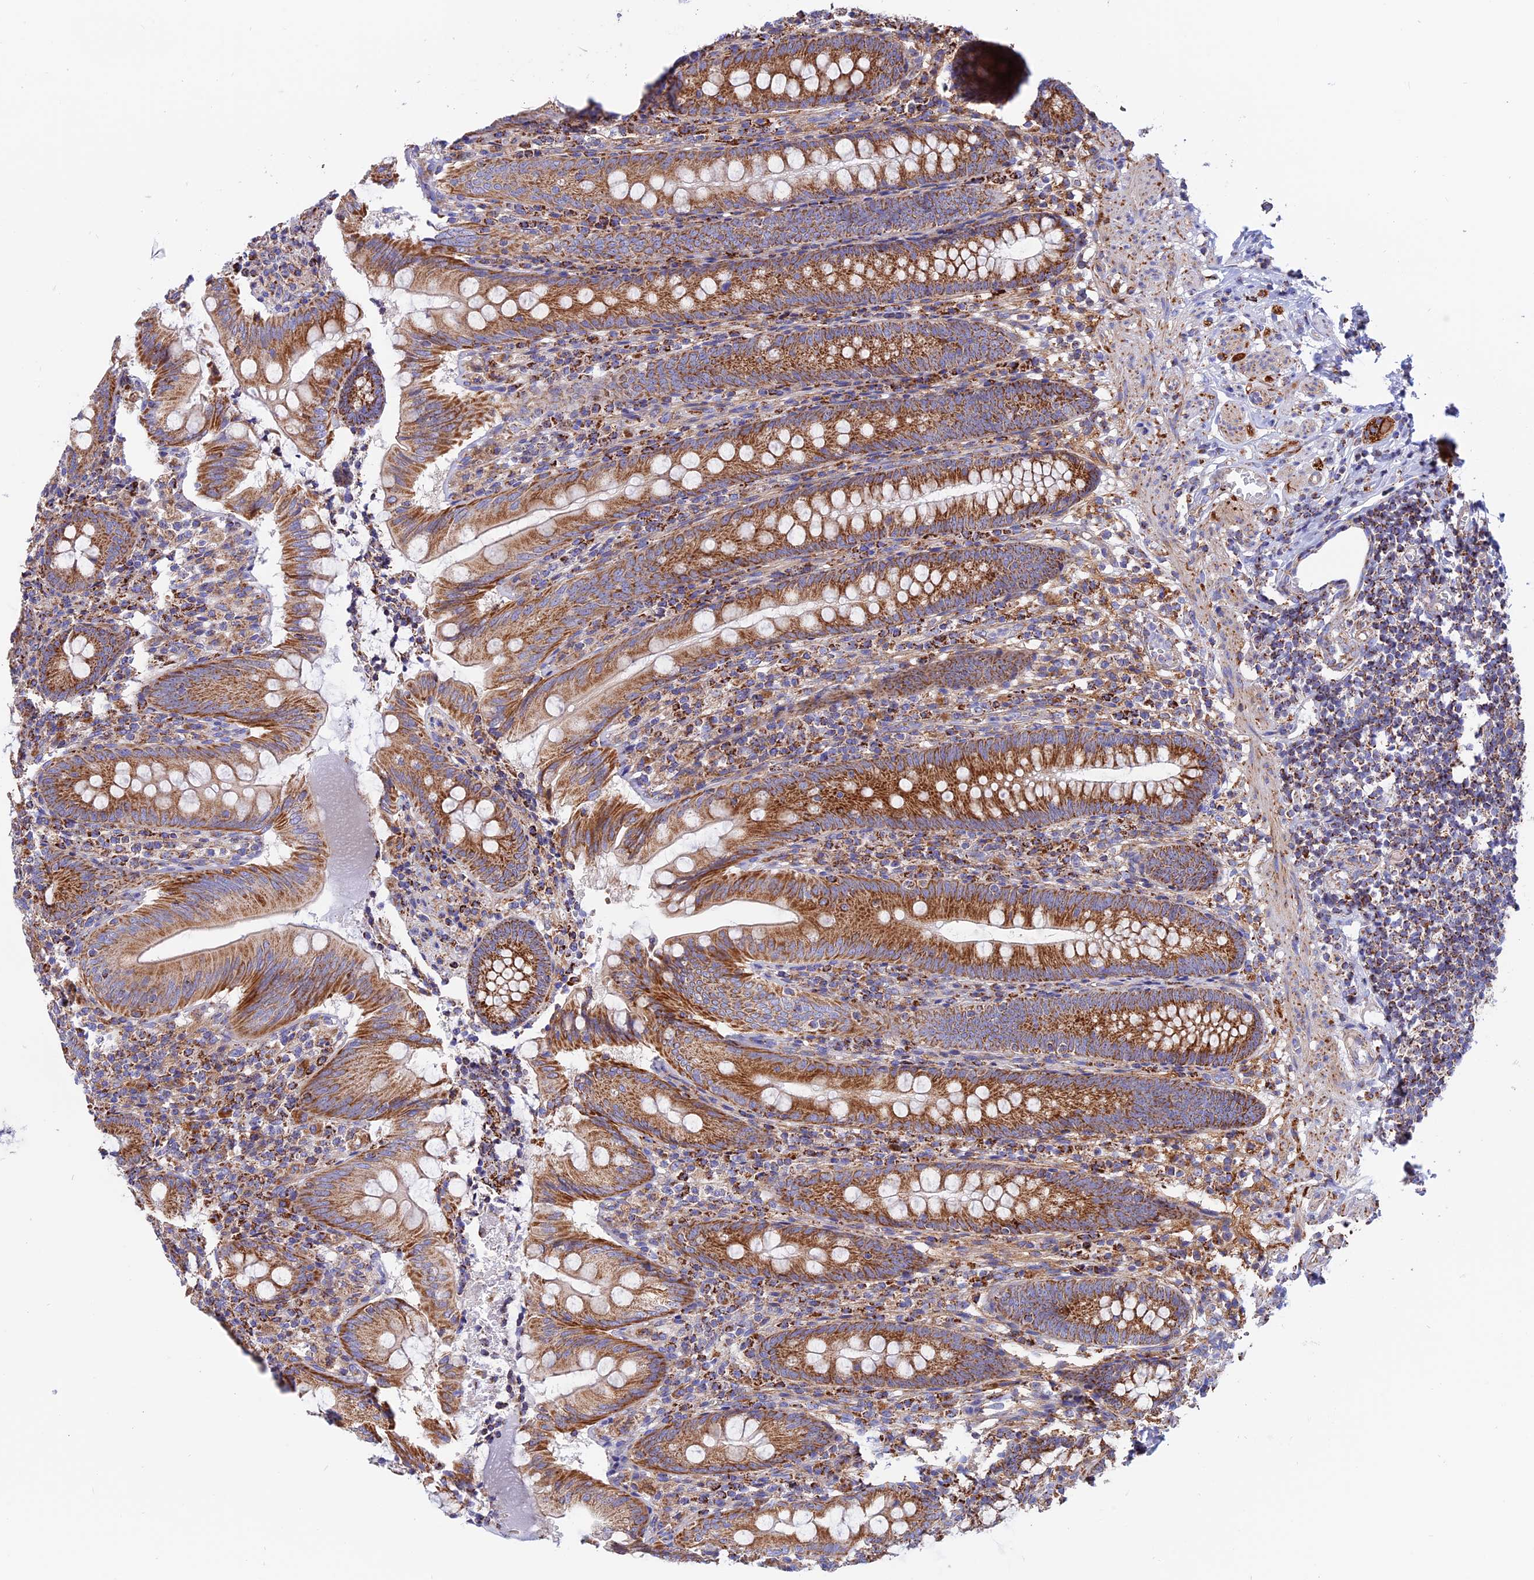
{"staining": {"intensity": "strong", "quantity": ">75%", "location": "cytoplasmic/membranous"}, "tissue": "appendix", "cell_type": "Glandular cells", "image_type": "normal", "snomed": [{"axis": "morphology", "description": "Normal tissue, NOS"}, {"axis": "topography", "description": "Appendix"}], "caption": "Immunohistochemistry (IHC) (DAB (3,3'-diaminobenzidine)) staining of benign human appendix displays strong cytoplasmic/membranous protein positivity in approximately >75% of glandular cells.", "gene": "GCDH", "patient": {"sex": "male", "age": 55}}